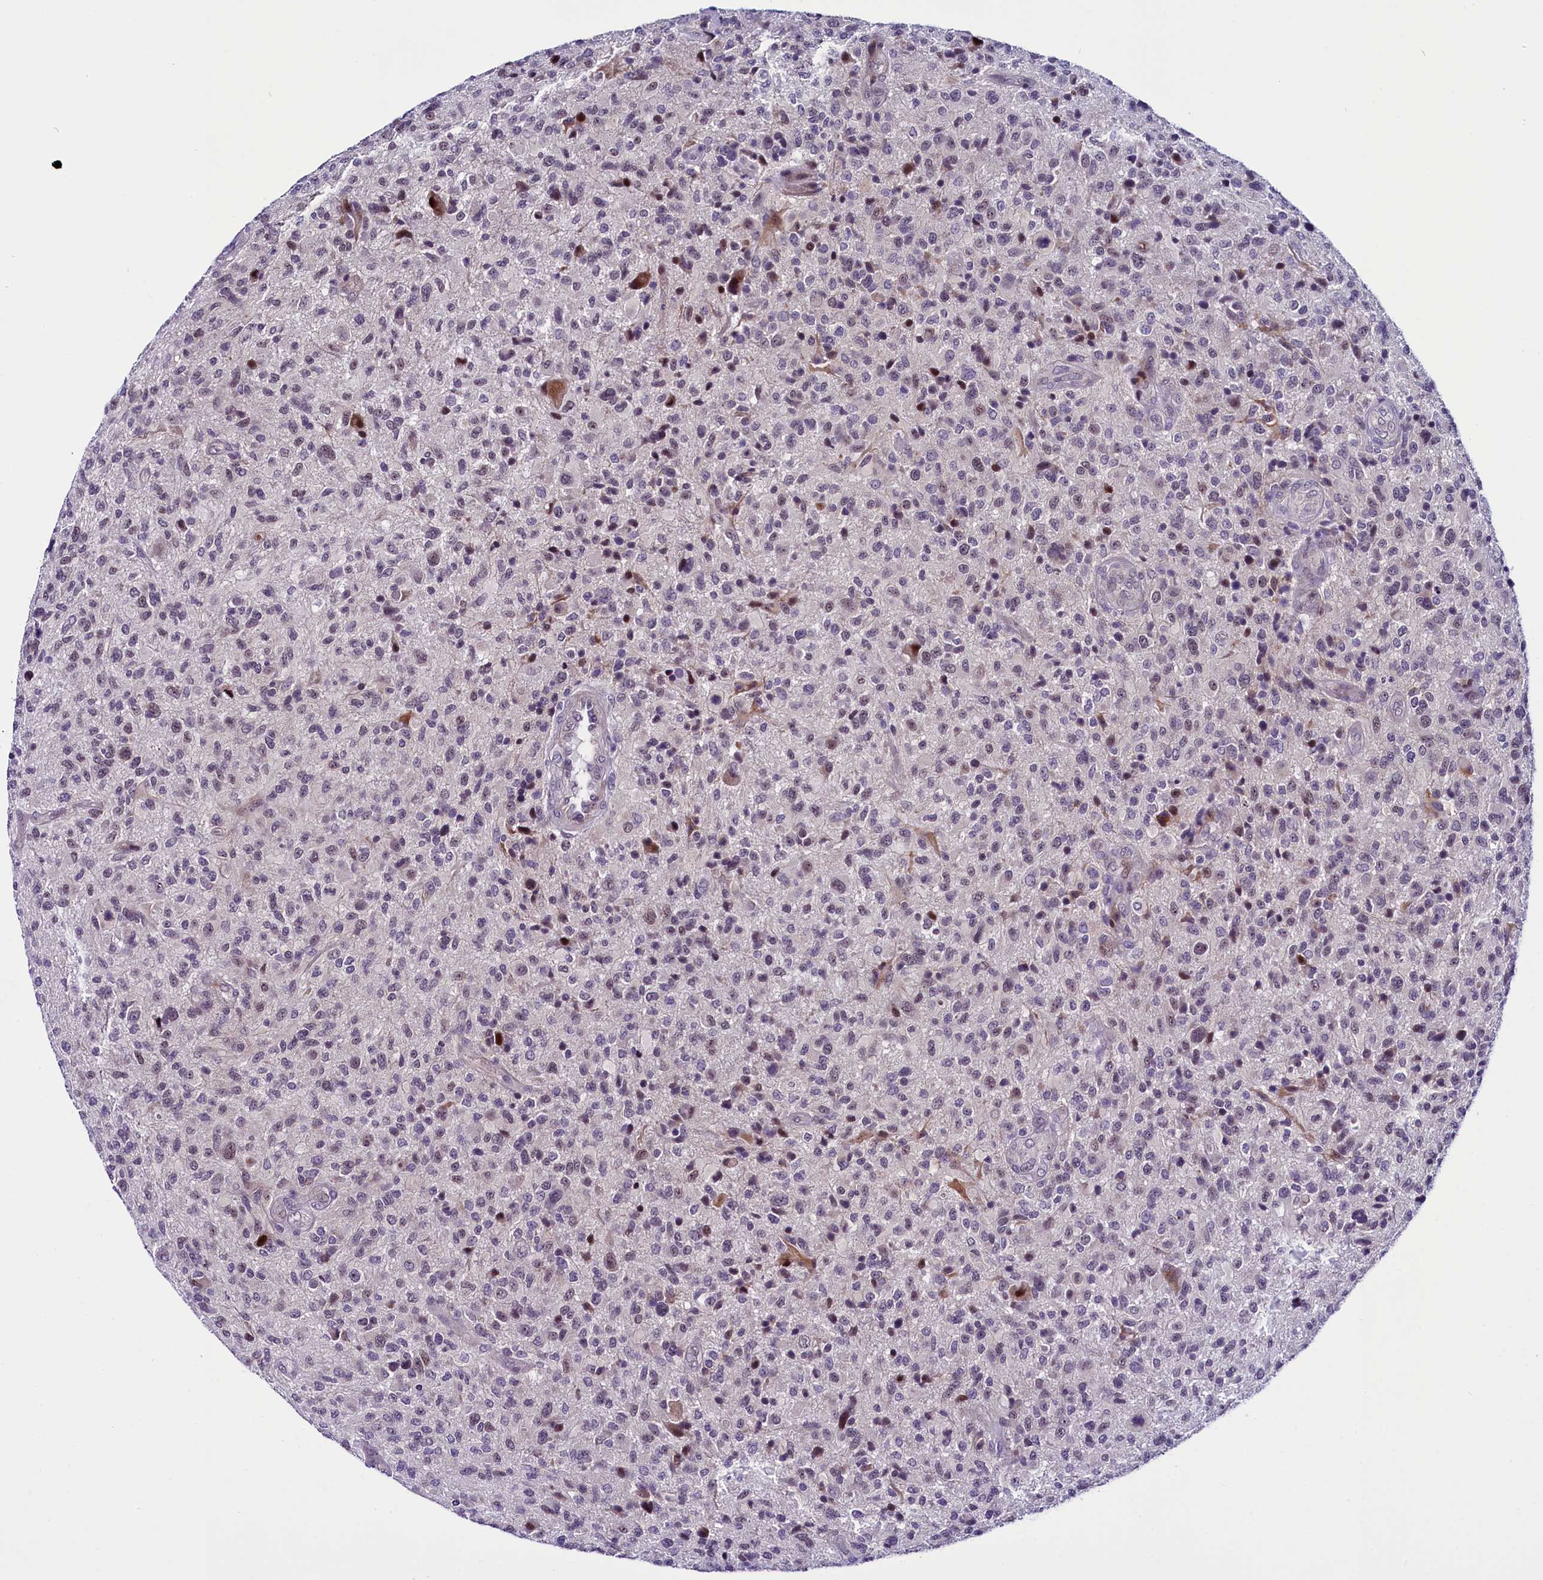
{"staining": {"intensity": "weak", "quantity": "<25%", "location": "nuclear"}, "tissue": "glioma", "cell_type": "Tumor cells", "image_type": "cancer", "snomed": [{"axis": "morphology", "description": "Glioma, malignant, High grade"}, {"axis": "topography", "description": "Brain"}], "caption": "Tumor cells show no significant expression in glioma.", "gene": "CCDC106", "patient": {"sex": "male", "age": 47}}